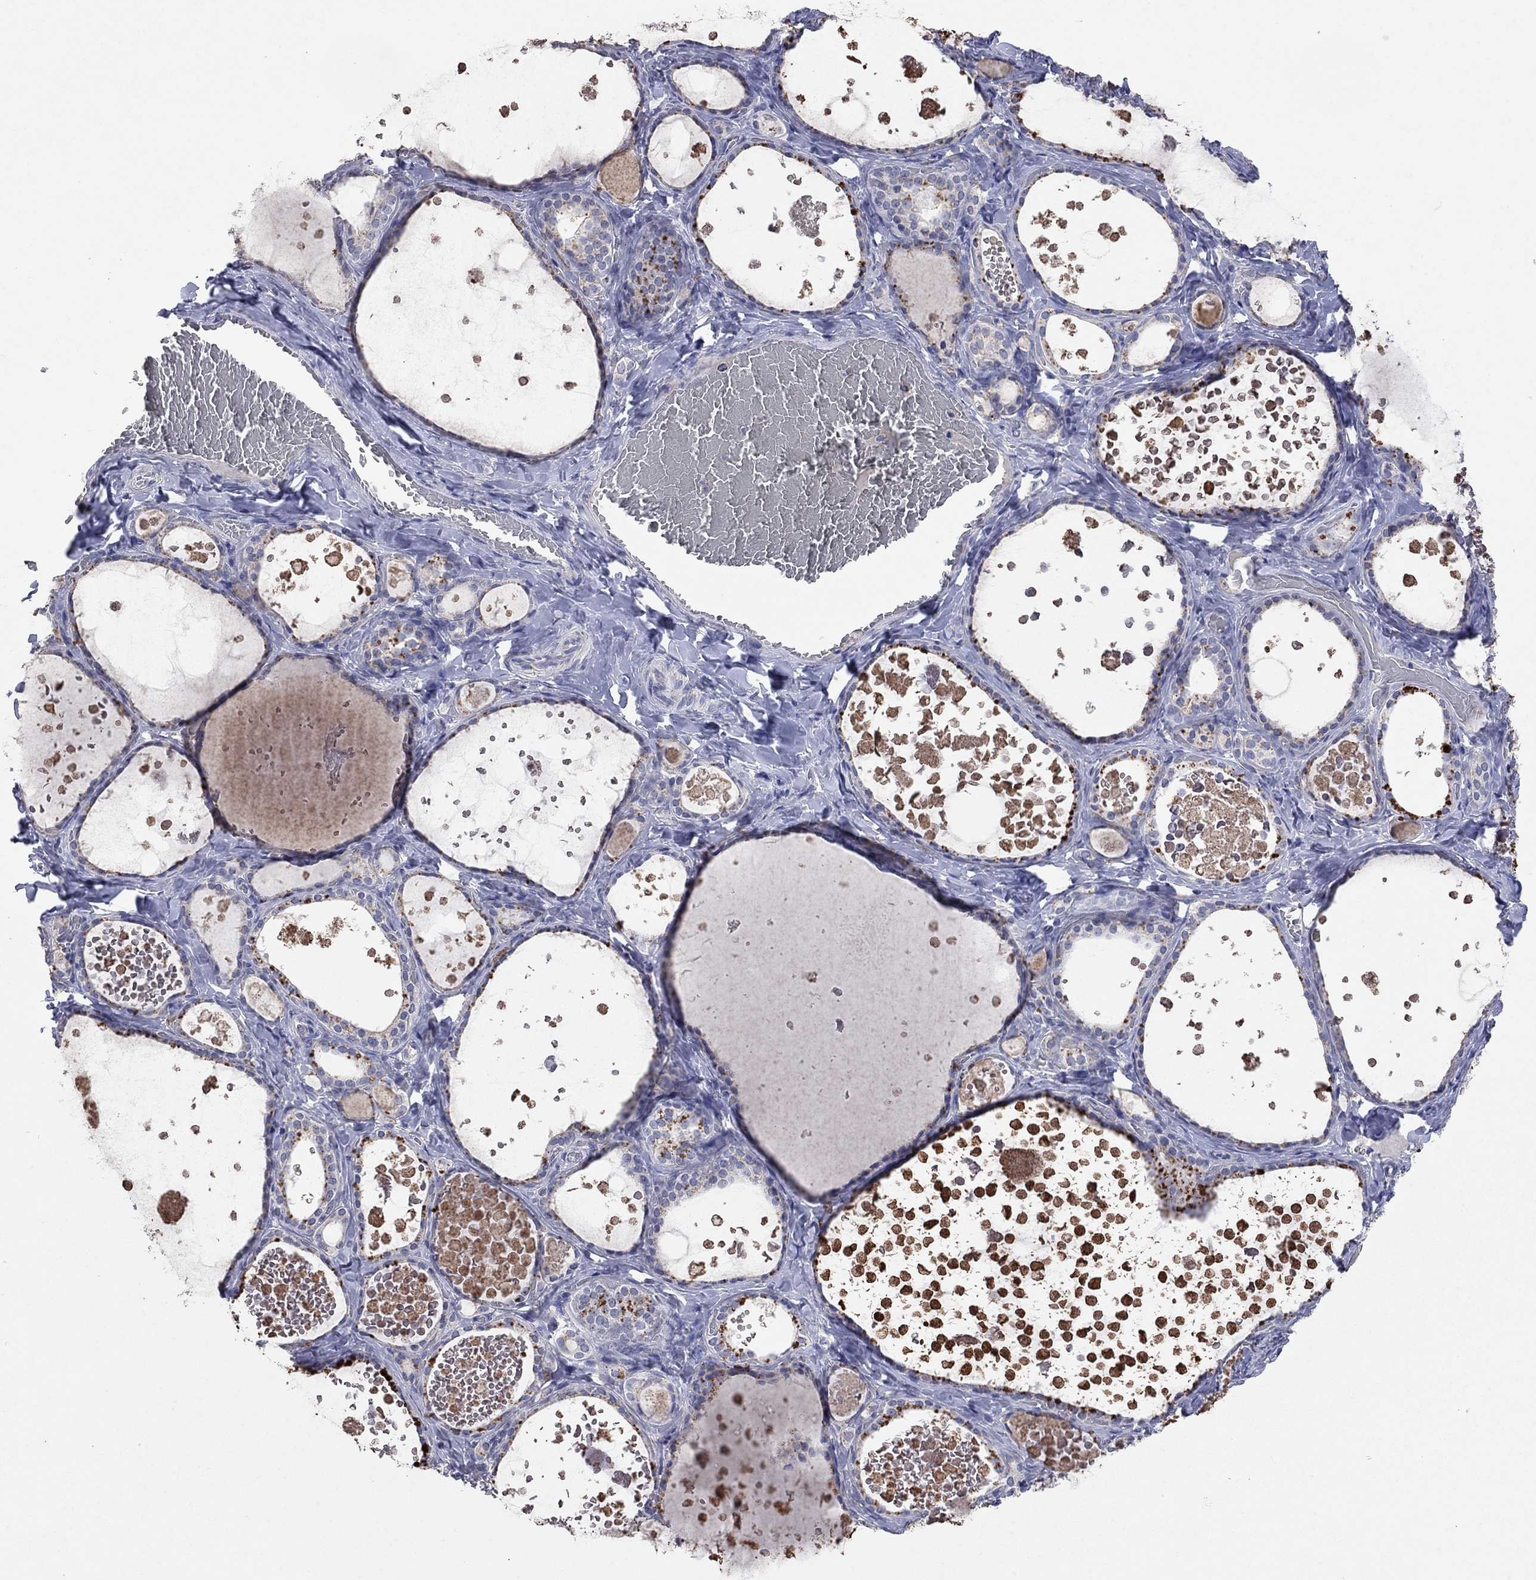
{"staining": {"intensity": "negative", "quantity": "none", "location": "none"}, "tissue": "thyroid gland", "cell_type": "Glandular cells", "image_type": "normal", "snomed": [{"axis": "morphology", "description": "Normal tissue, NOS"}, {"axis": "topography", "description": "Thyroid gland"}], "caption": "Benign thyroid gland was stained to show a protein in brown. There is no significant expression in glandular cells.", "gene": "MMP13", "patient": {"sex": "female", "age": 56}}